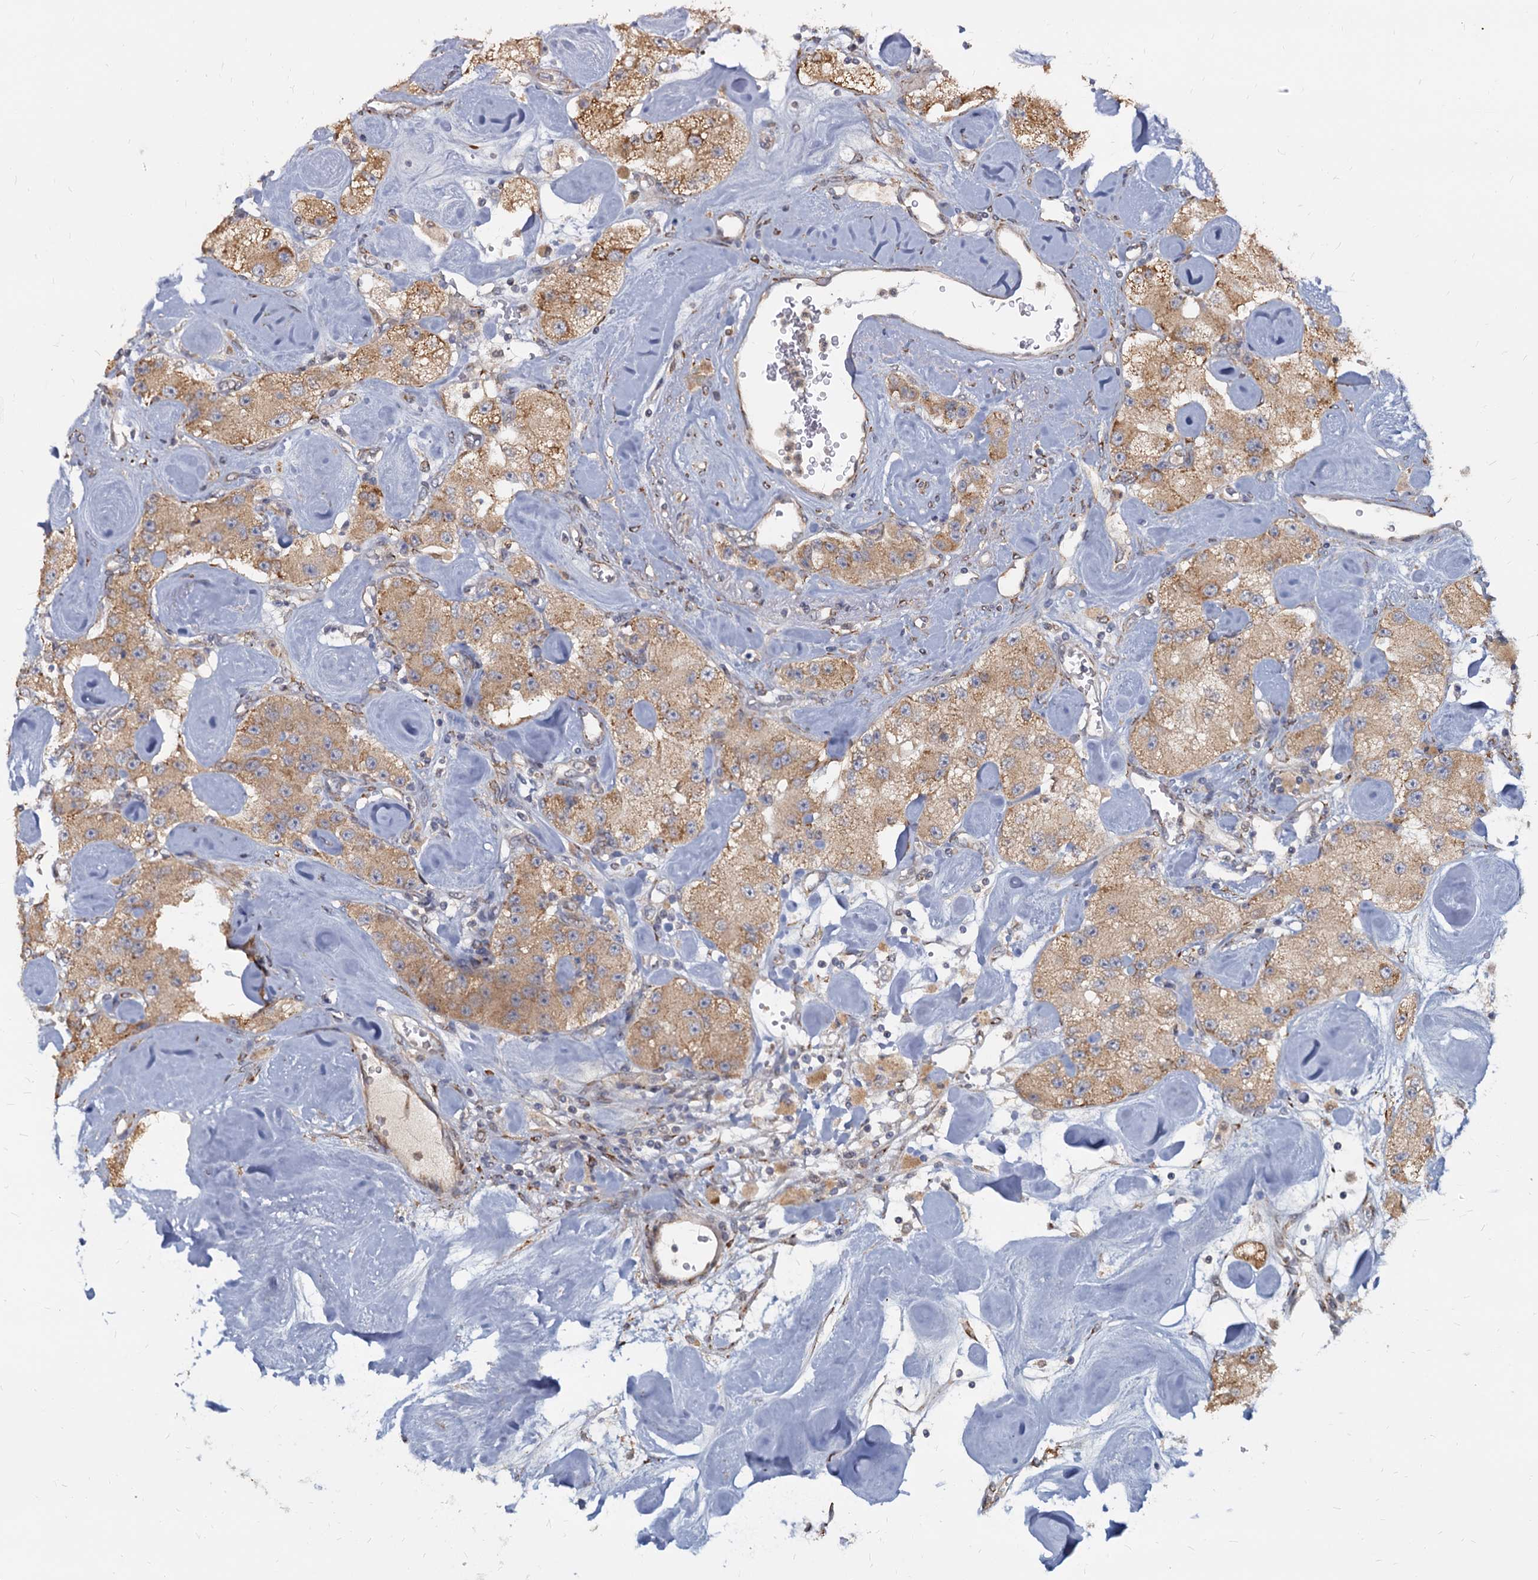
{"staining": {"intensity": "moderate", "quantity": ">75%", "location": "cytoplasmic/membranous"}, "tissue": "carcinoid", "cell_type": "Tumor cells", "image_type": "cancer", "snomed": [{"axis": "morphology", "description": "Carcinoid, malignant, NOS"}, {"axis": "topography", "description": "Pancreas"}], "caption": "IHC image of neoplastic tissue: human carcinoid stained using immunohistochemistry exhibits medium levels of moderate protein expression localized specifically in the cytoplasmic/membranous of tumor cells, appearing as a cytoplasmic/membranous brown color.", "gene": "LRRC51", "patient": {"sex": "male", "age": 41}}